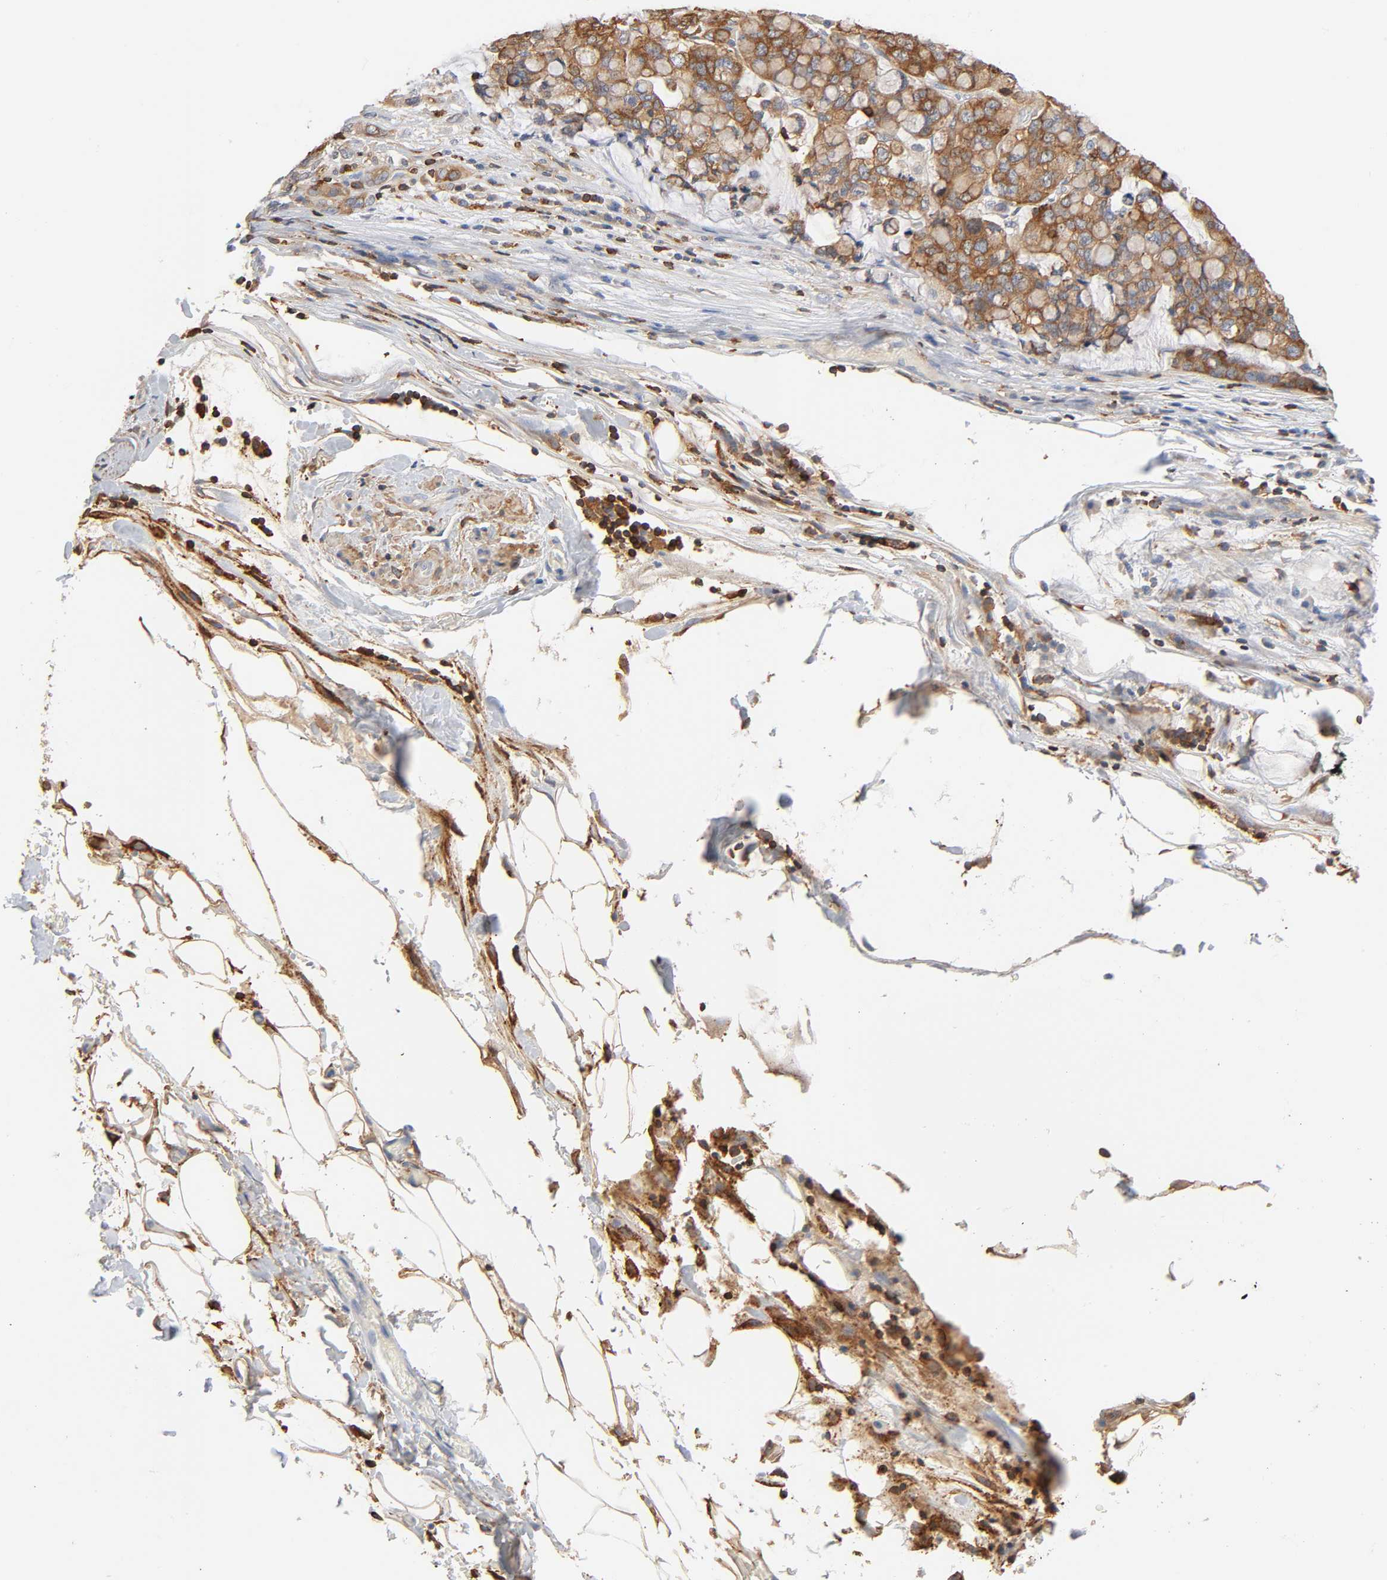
{"staining": {"intensity": "moderate", "quantity": ">75%", "location": "cytoplasmic/membranous"}, "tissue": "stomach cancer", "cell_type": "Tumor cells", "image_type": "cancer", "snomed": [{"axis": "morphology", "description": "Adenocarcinoma, NOS"}, {"axis": "topography", "description": "Stomach, lower"}], "caption": "DAB immunohistochemical staining of human adenocarcinoma (stomach) reveals moderate cytoplasmic/membranous protein positivity in about >75% of tumor cells.", "gene": "BIN1", "patient": {"sex": "male", "age": 84}}